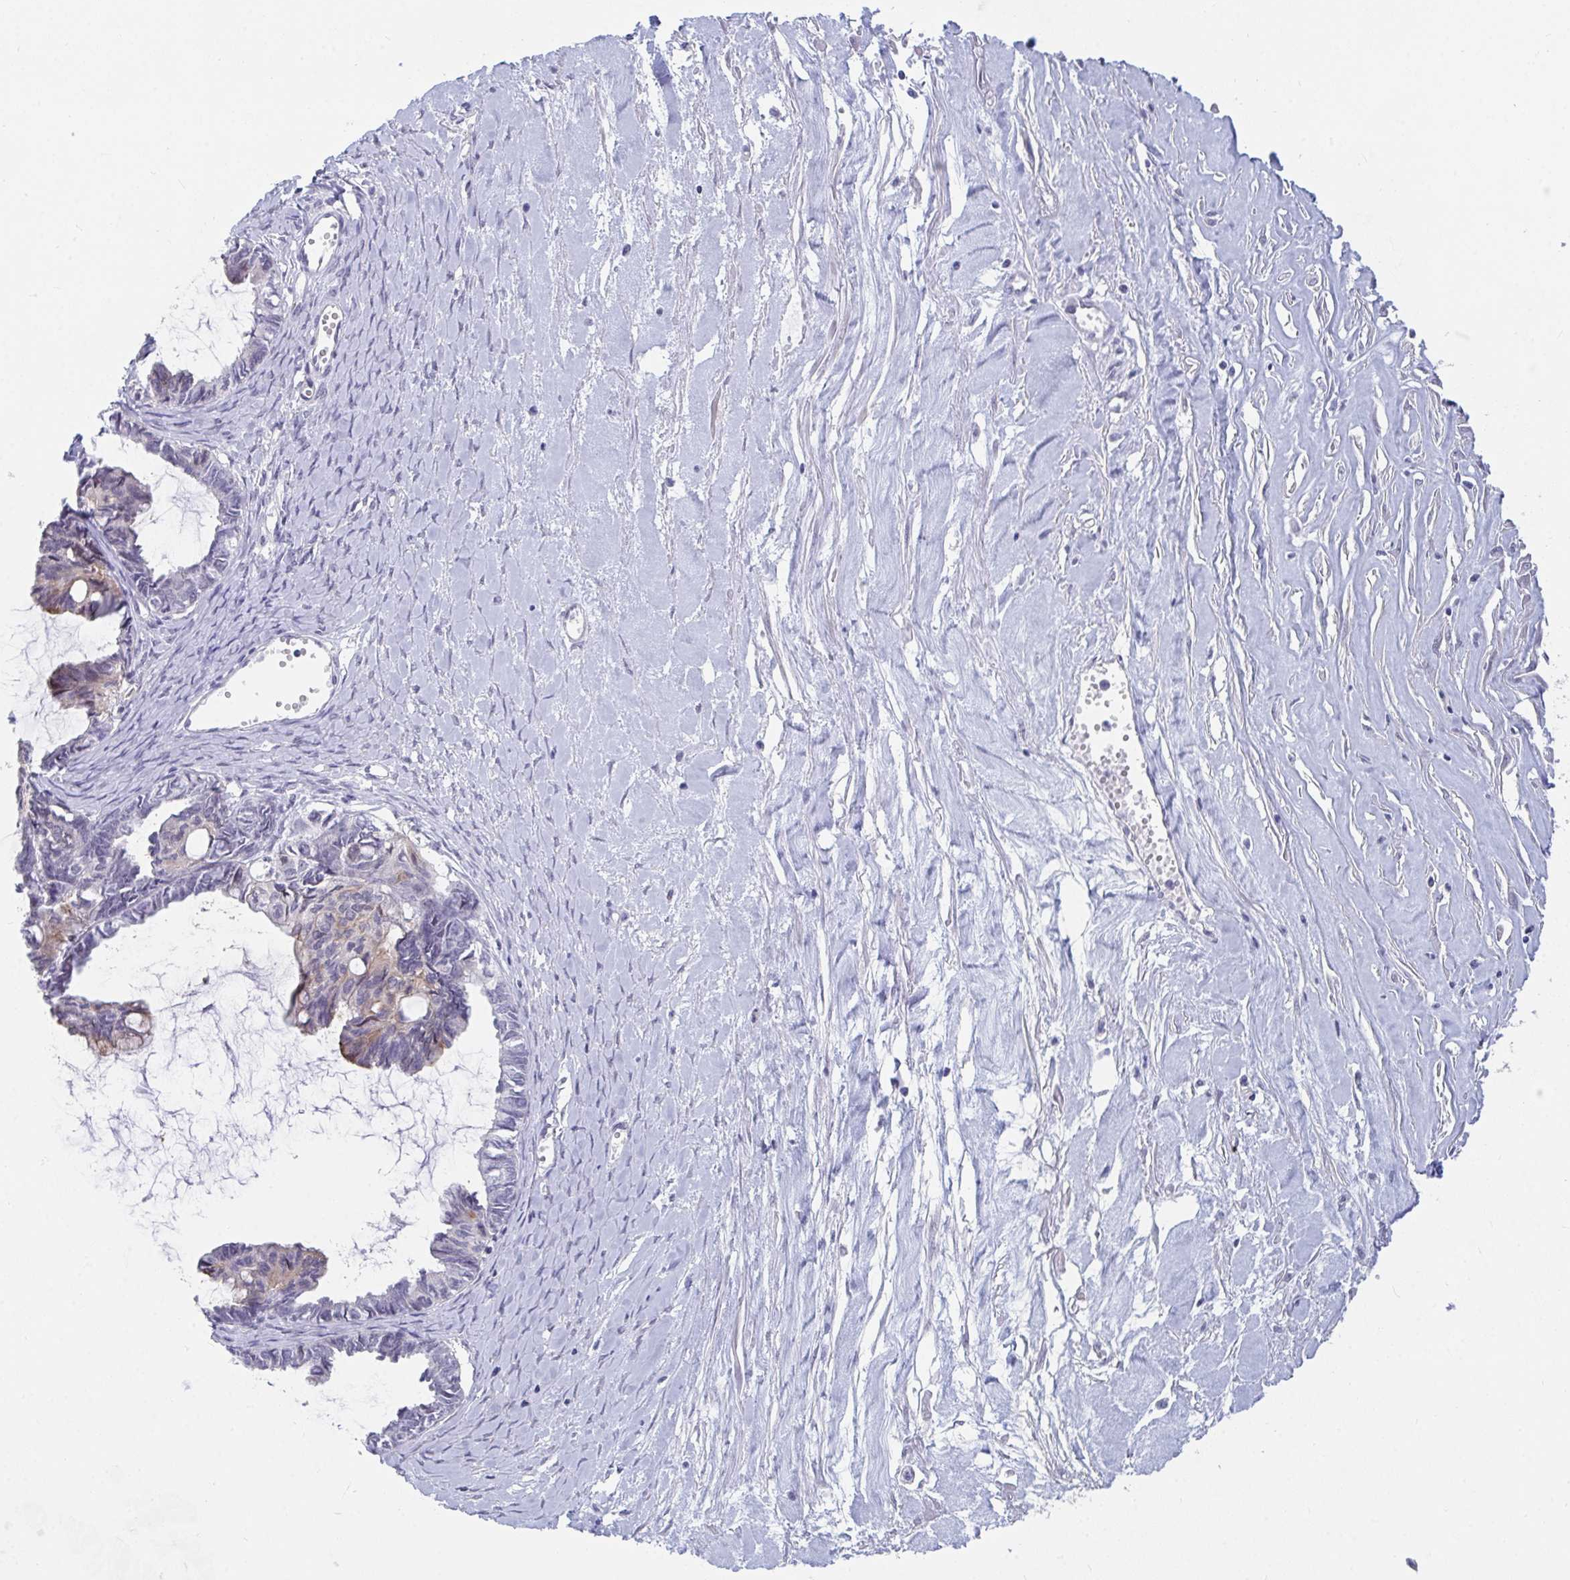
{"staining": {"intensity": "weak", "quantity": "<25%", "location": "cytoplasmic/membranous"}, "tissue": "ovarian cancer", "cell_type": "Tumor cells", "image_type": "cancer", "snomed": [{"axis": "morphology", "description": "Cystadenocarcinoma, mucinous, NOS"}, {"axis": "topography", "description": "Ovary"}], "caption": "Immunohistochemical staining of ovarian mucinous cystadenocarcinoma demonstrates no significant staining in tumor cells.", "gene": "FAM156B", "patient": {"sex": "female", "age": 61}}